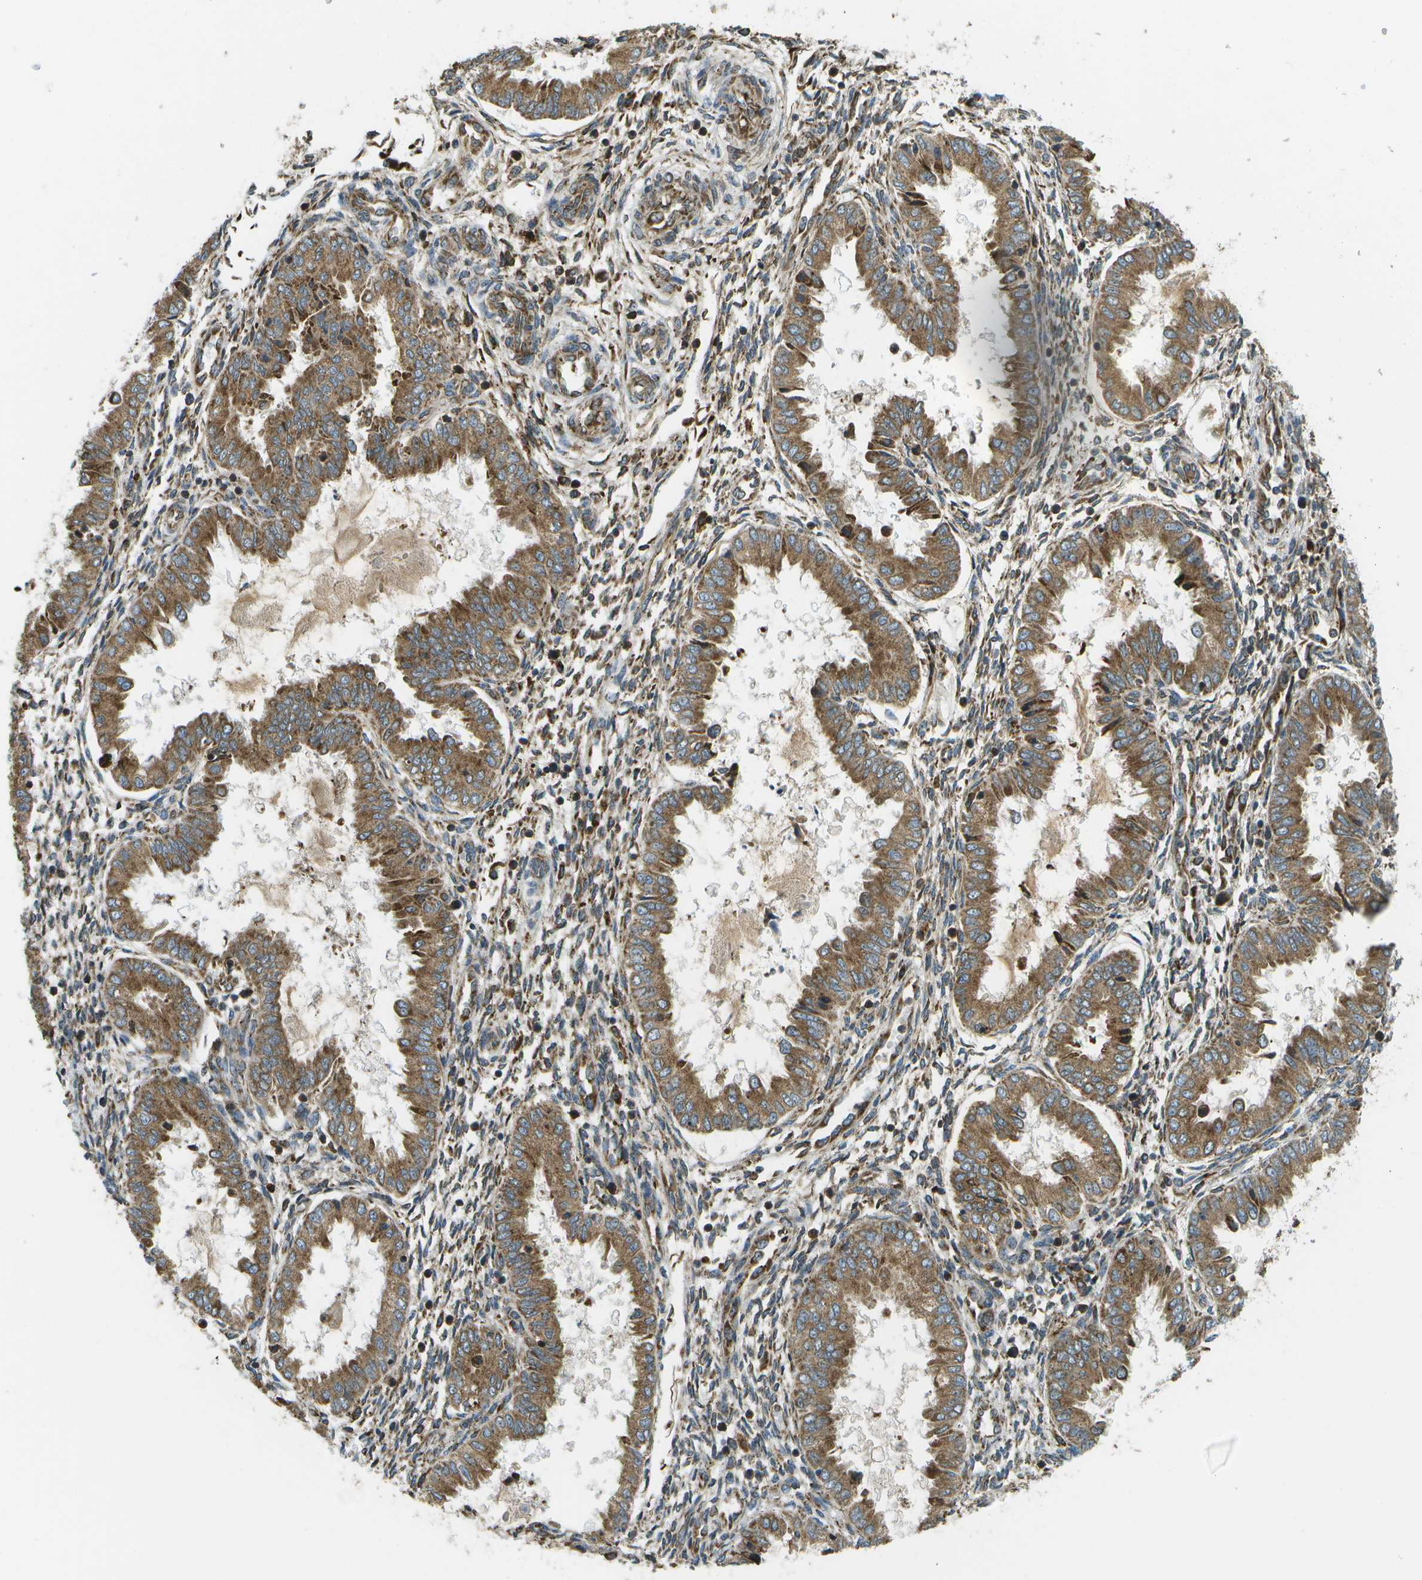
{"staining": {"intensity": "moderate", "quantity": "25%-75%", "location": "cytoplasmic/membranous"}, "tissue": "endometrium", "cell_type": "Cells in endometrial stroma", "image_type": "normal", "snomed": [{"axis": "morphology", "description": "Normal tissue, NOS"}, {"axis": "topography", "description": "Endometrium"}], "caption": "Protein expression analysis of normal endometrium reveals moderate cytoplasmic/membranous expression in about 25%-75% of cells in endometrial stroma. The protein of interest is stained brown, and the nuclei are stained in blue (DAB (3,3'-diaminobenzidine) IHC with brightfield microscopy, high magnification).", "gene": "USP30", "patient": {"sex": "female", "age": 33}}